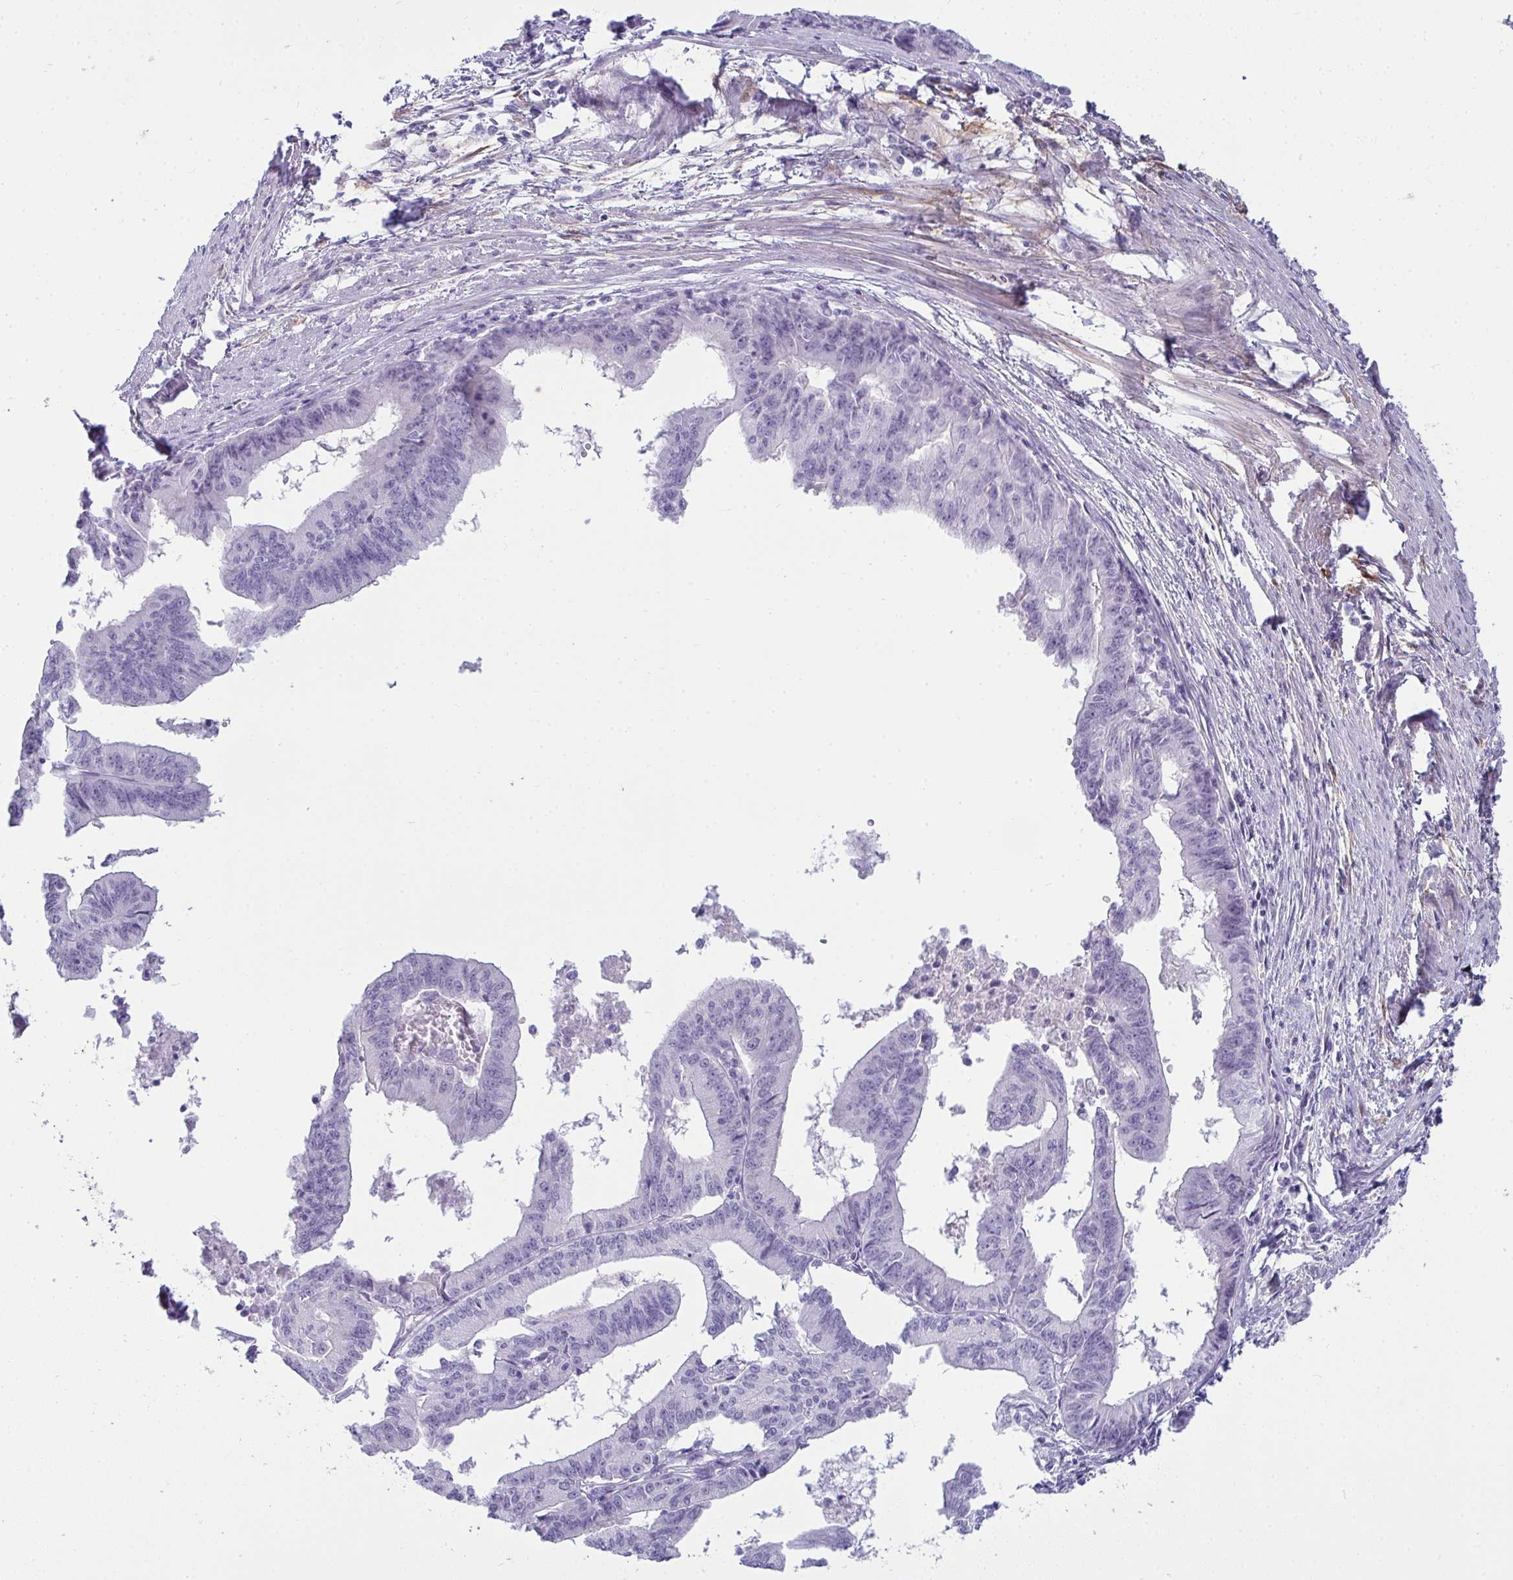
{"staining": {"intensity": "negative", "quantity": "none", "location": "none"}, "tissue": "endometrial cancer", "cell_type": "Tumor cells", "image_type": "cancer", "snomed": [{"axis": "morphology", "description": "Adenocarcinoma, NOS"}, {"axis": "topography", "description": "Endometrium"}], "caption": "Immunohistochemistry histopathology image of neoplastic tissue: endometrial adenocarcinoma stained with DAB (3,3'-diaminobenzidine) reveals no significant protein expression in tumor cells. (Stains: DAB immunohistochemistry (IHC) with hematoxylin counter stain, Microscopy: brightfield microscopy at high magnification).", "gene": "HSPB6", "patient": {"sex": "female", "age": 65}}